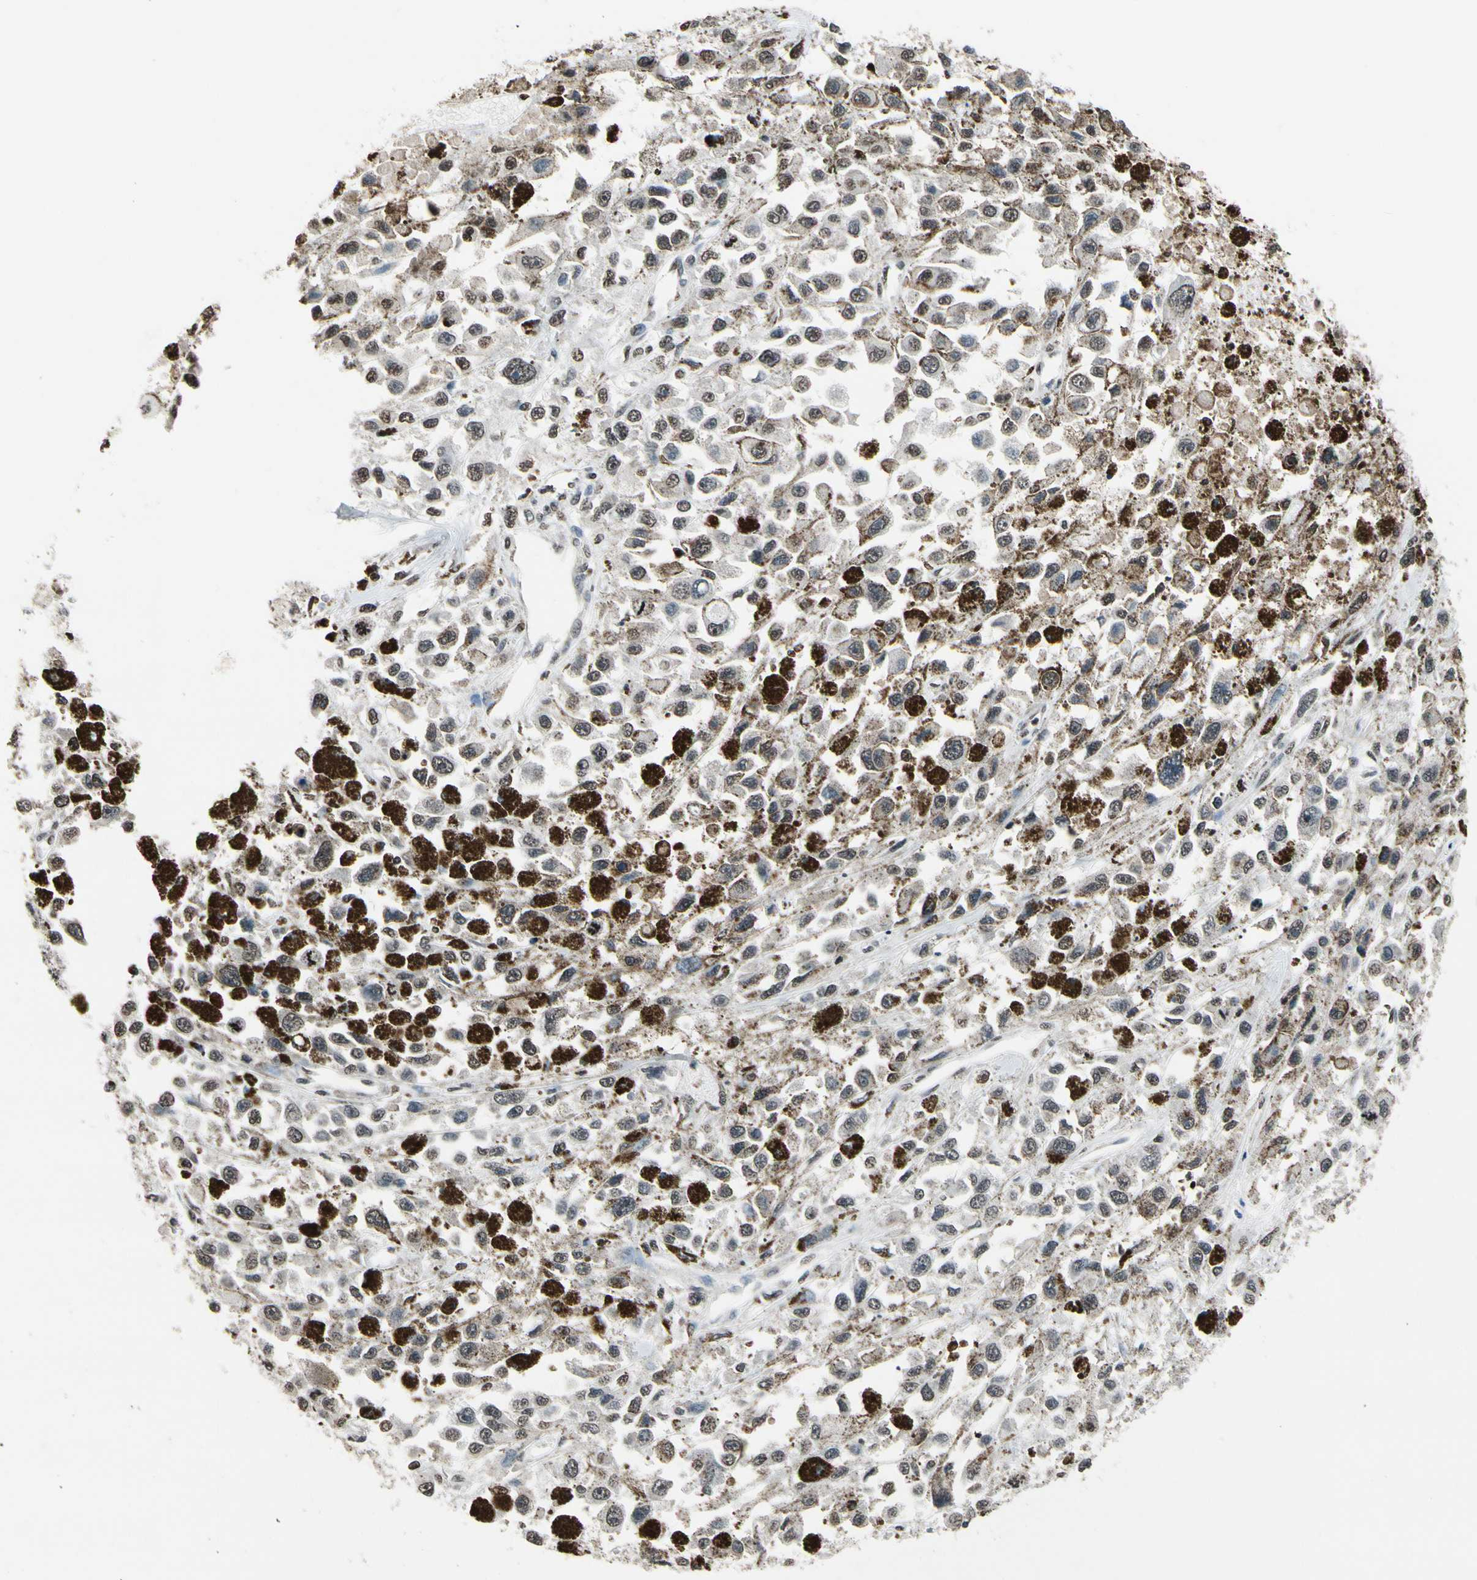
{"staining": {"intensity": "negative", "quantity": "none", "location": "none"}, "tissue": "melanoma", "cell_type": "Tumor cells", "image_type": "cancer", "snomed": [{"axis": "morphology", "description": "Malignant melanoma, Metastatic site"}, {"axis": "topography", "description": "Lymph node"}], "caption": "Image shows no significant protein expression in tumor cells of melanoma.", "gene": "HIPK2", "patient": {"sex": "male", "age": 59}}